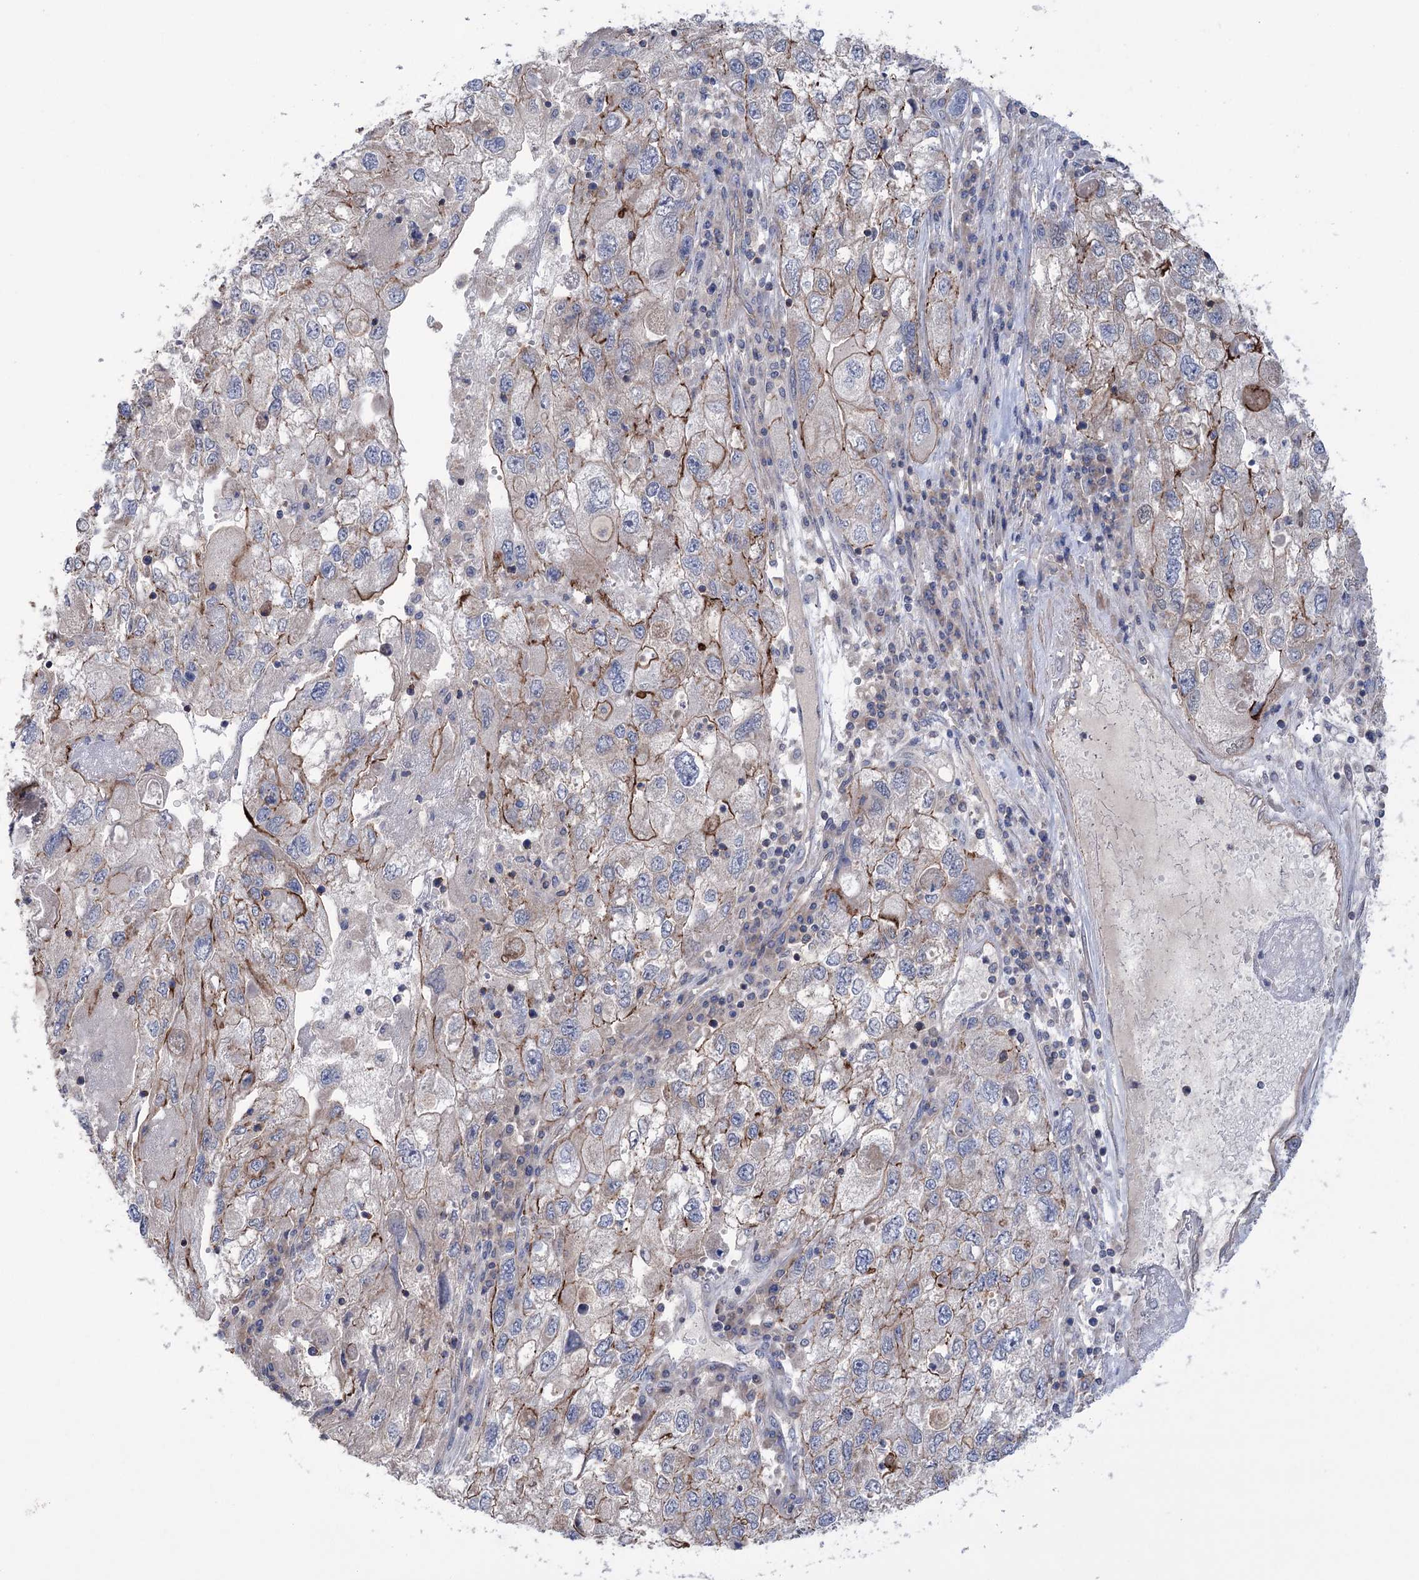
{"staining": {"intensity": "moderate", "quantity": "<25%", "location": "cytoplasmic/membranous"}, "tissue": "endometrial cancer", "cell_type": "Tumor cells", "image_type": "cancer", "snomed": [{"axis": "morphology", "description": "Adenocarcinoma, NOS"}, {"axis": "topography", "description": "Endometrium"}], "caption": "Endometrial adenocarcinoma stained with DAB (3,3'-diaminobenzidine) immunohistochemistry (IHC) exhibits low levels of moderate cytoplasmic/membranous expression in about <25% of tumor cells.", "gene": "TRIM71", "patient": {"sex": "female", "age": 49}}